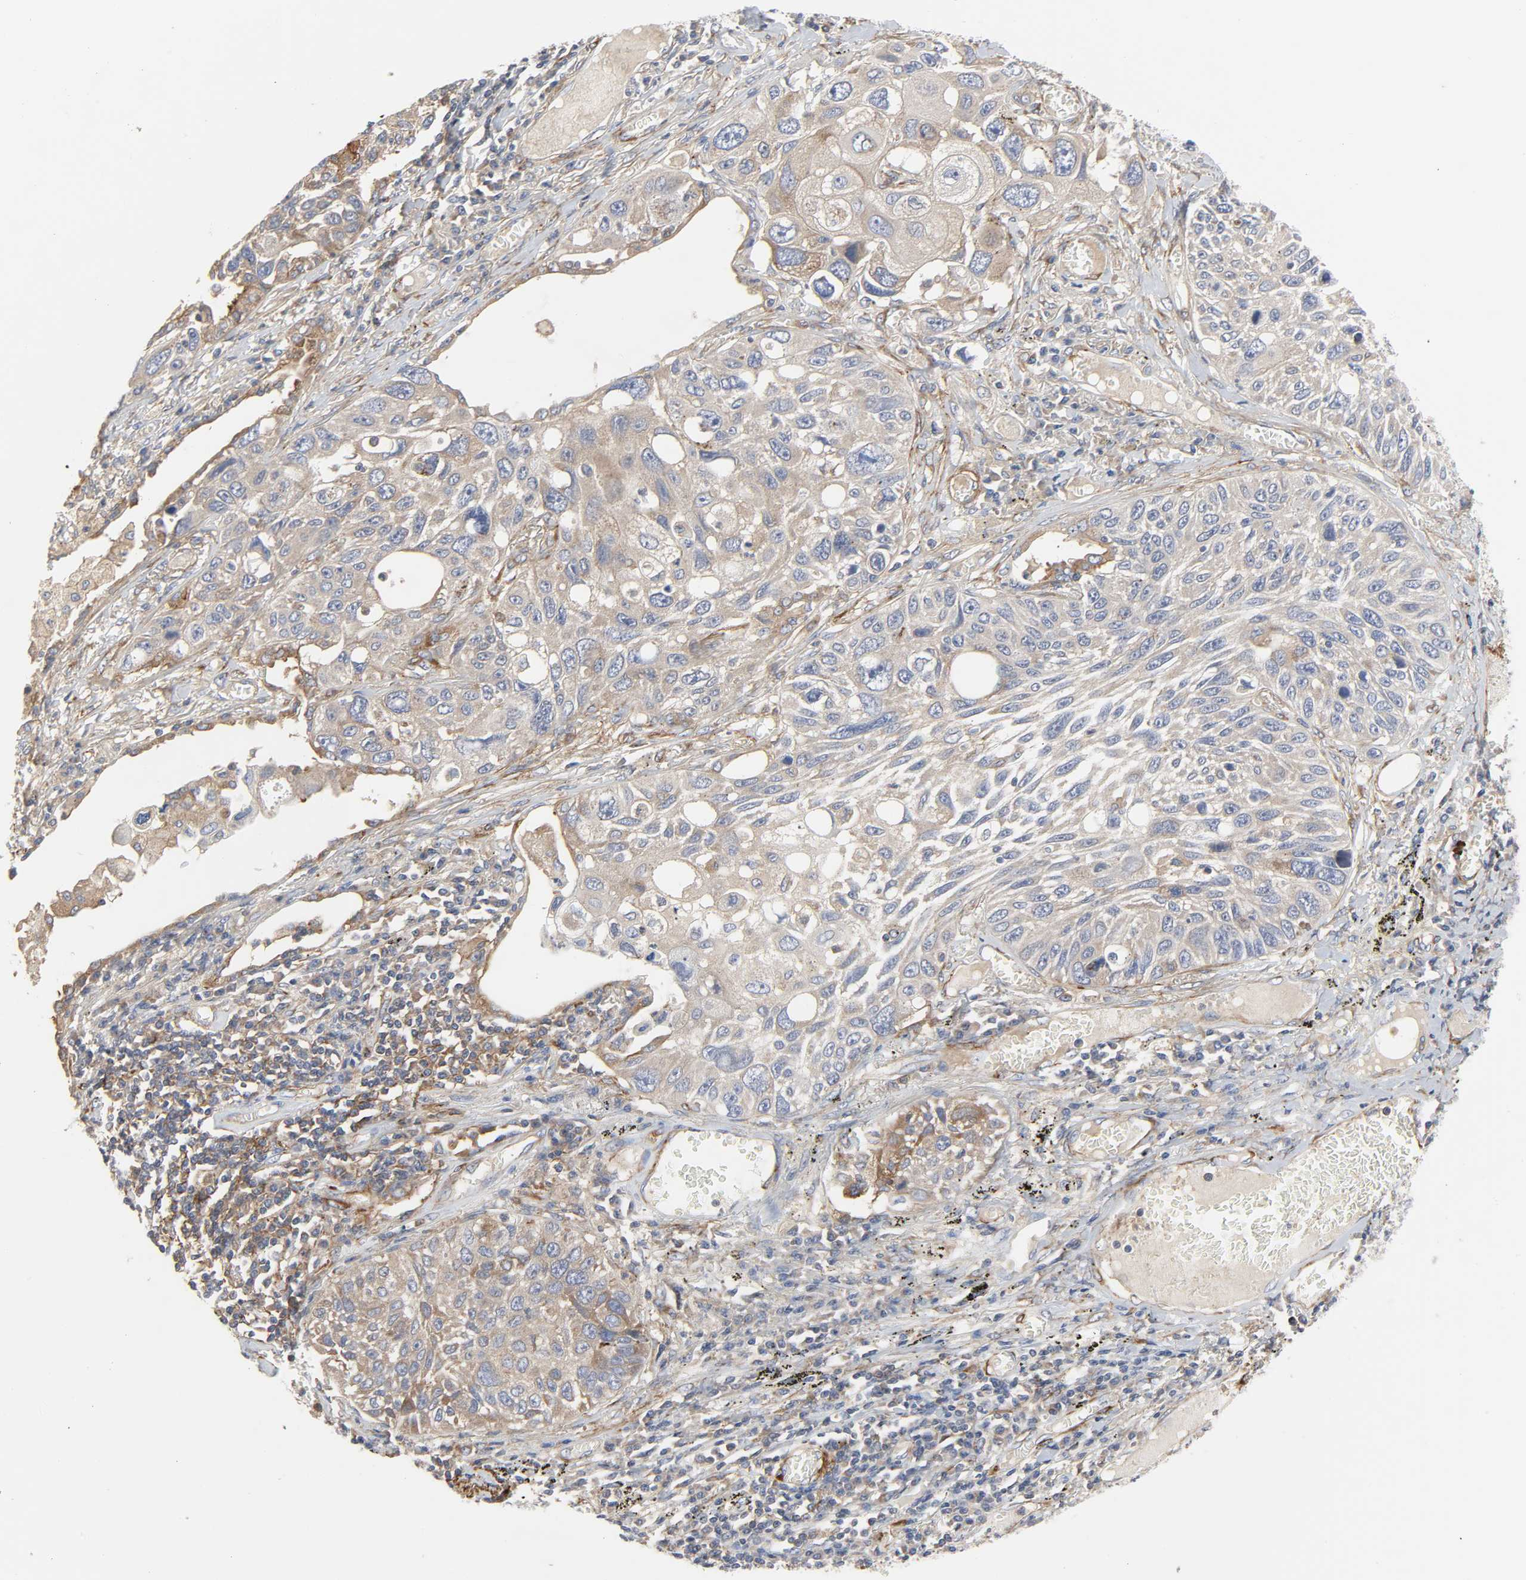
{"staining": {"intensity": "weak", "quantity": ">75%", "location": "cytoplasmic/membranous"}, "tissue": "lung cancer", "cell_type": "Tumor cells", "image_type": "cancer", "snomed": [{"axis": "morphology", "description": "Squamous cell carcinoma, NOS"}, {"axis": "topography", "description": "Lung"}], "caption": "A histopathology image of human lung cancer stained for a protein exhibits weak cytoplasmic/membranous brown staining in tumor cells.", "gene": "ARHGAP1", "patient": {"sex": "male", "age": 71}}